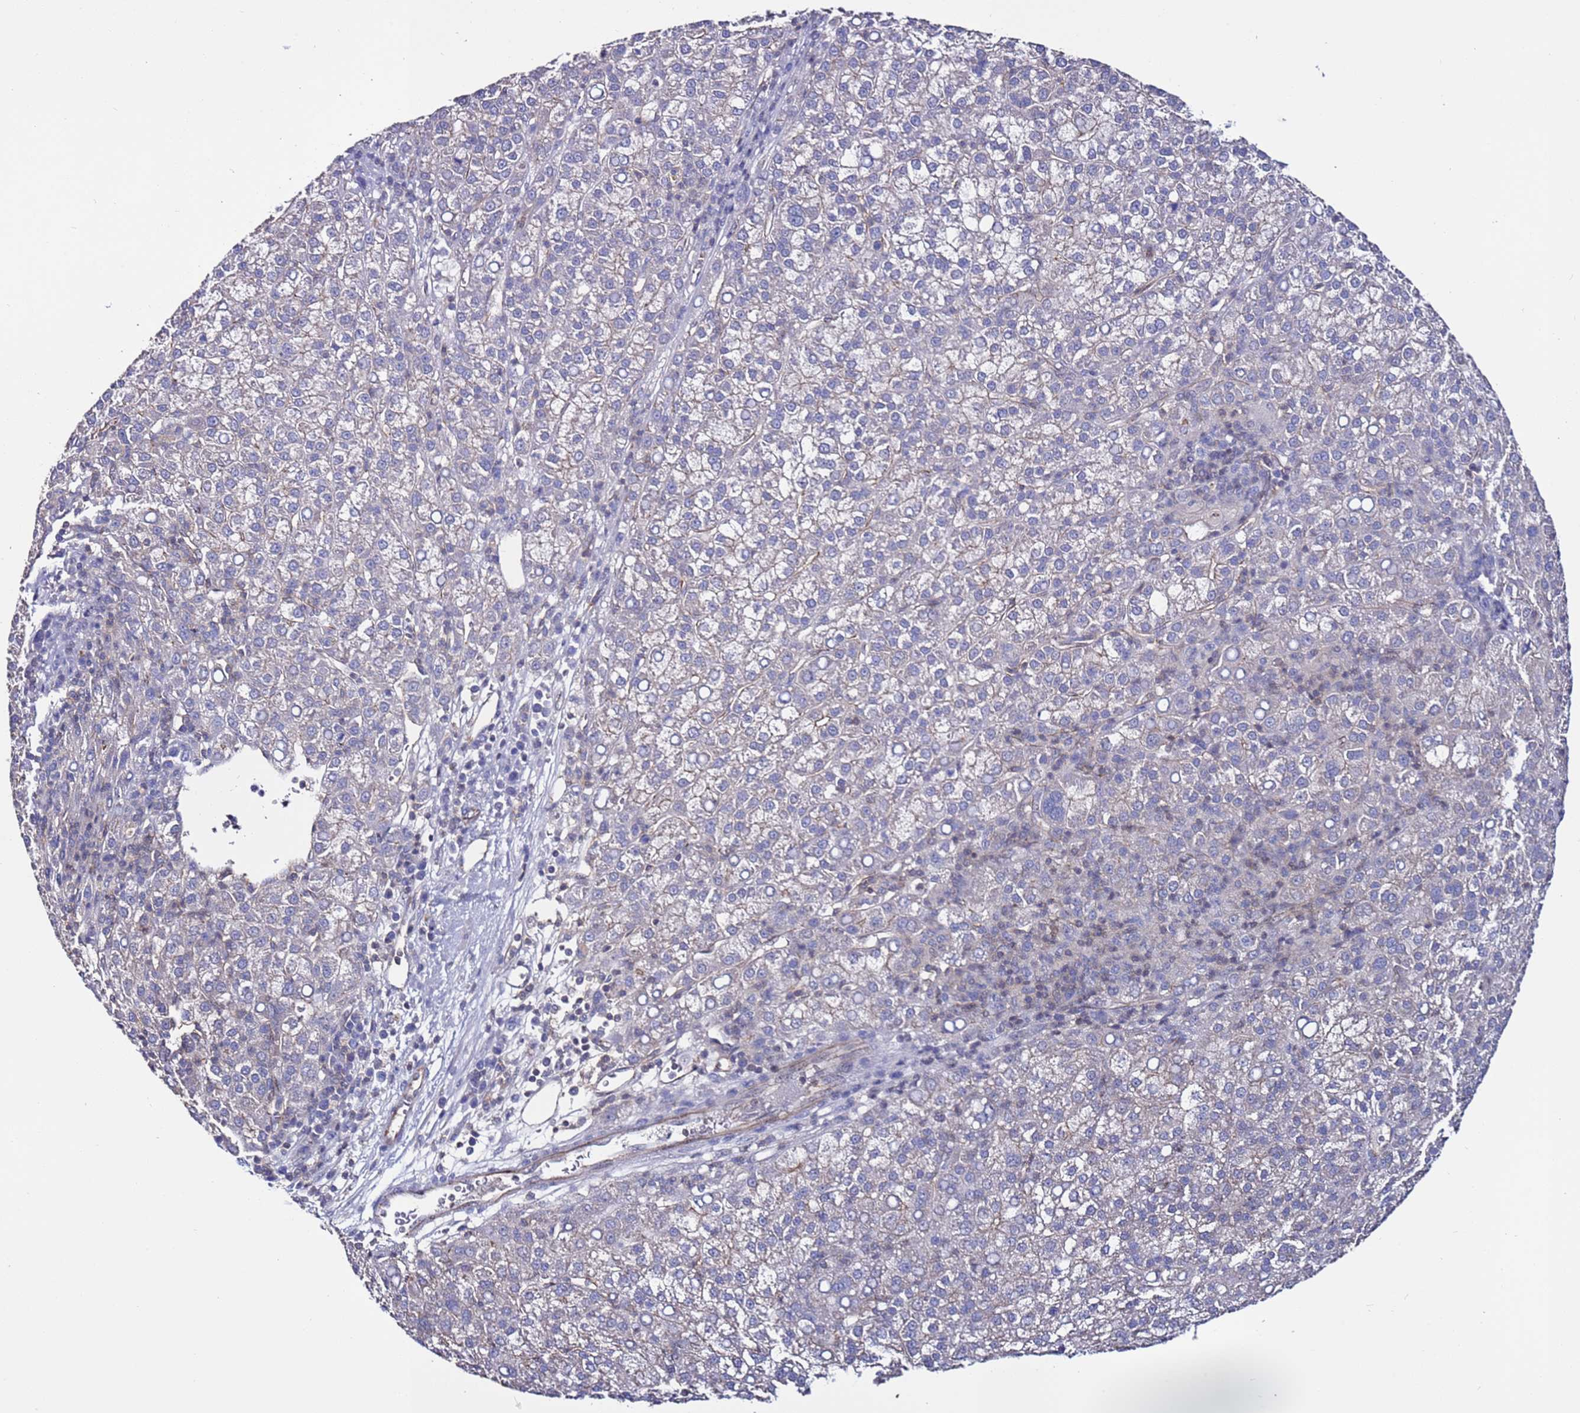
{"staining": {"intensity": "negative", "quantity": "none", "location": "none"}, "tissue": "liver cancer", "cell_type": "Tumor cells", "image_type": "cancer", "snomed": [{"axis": "morphology", "description": "Carcinoma, Hepatocellular, NOS"}, {"axis": "topography", "description": "Liver"}], "caption": "Histopathology image shows no significant protein staining in tumor cells of liver hepatocellular carcinoma.", "gene": "TENM3", "patient": {"sex": "female", "age": 58}}